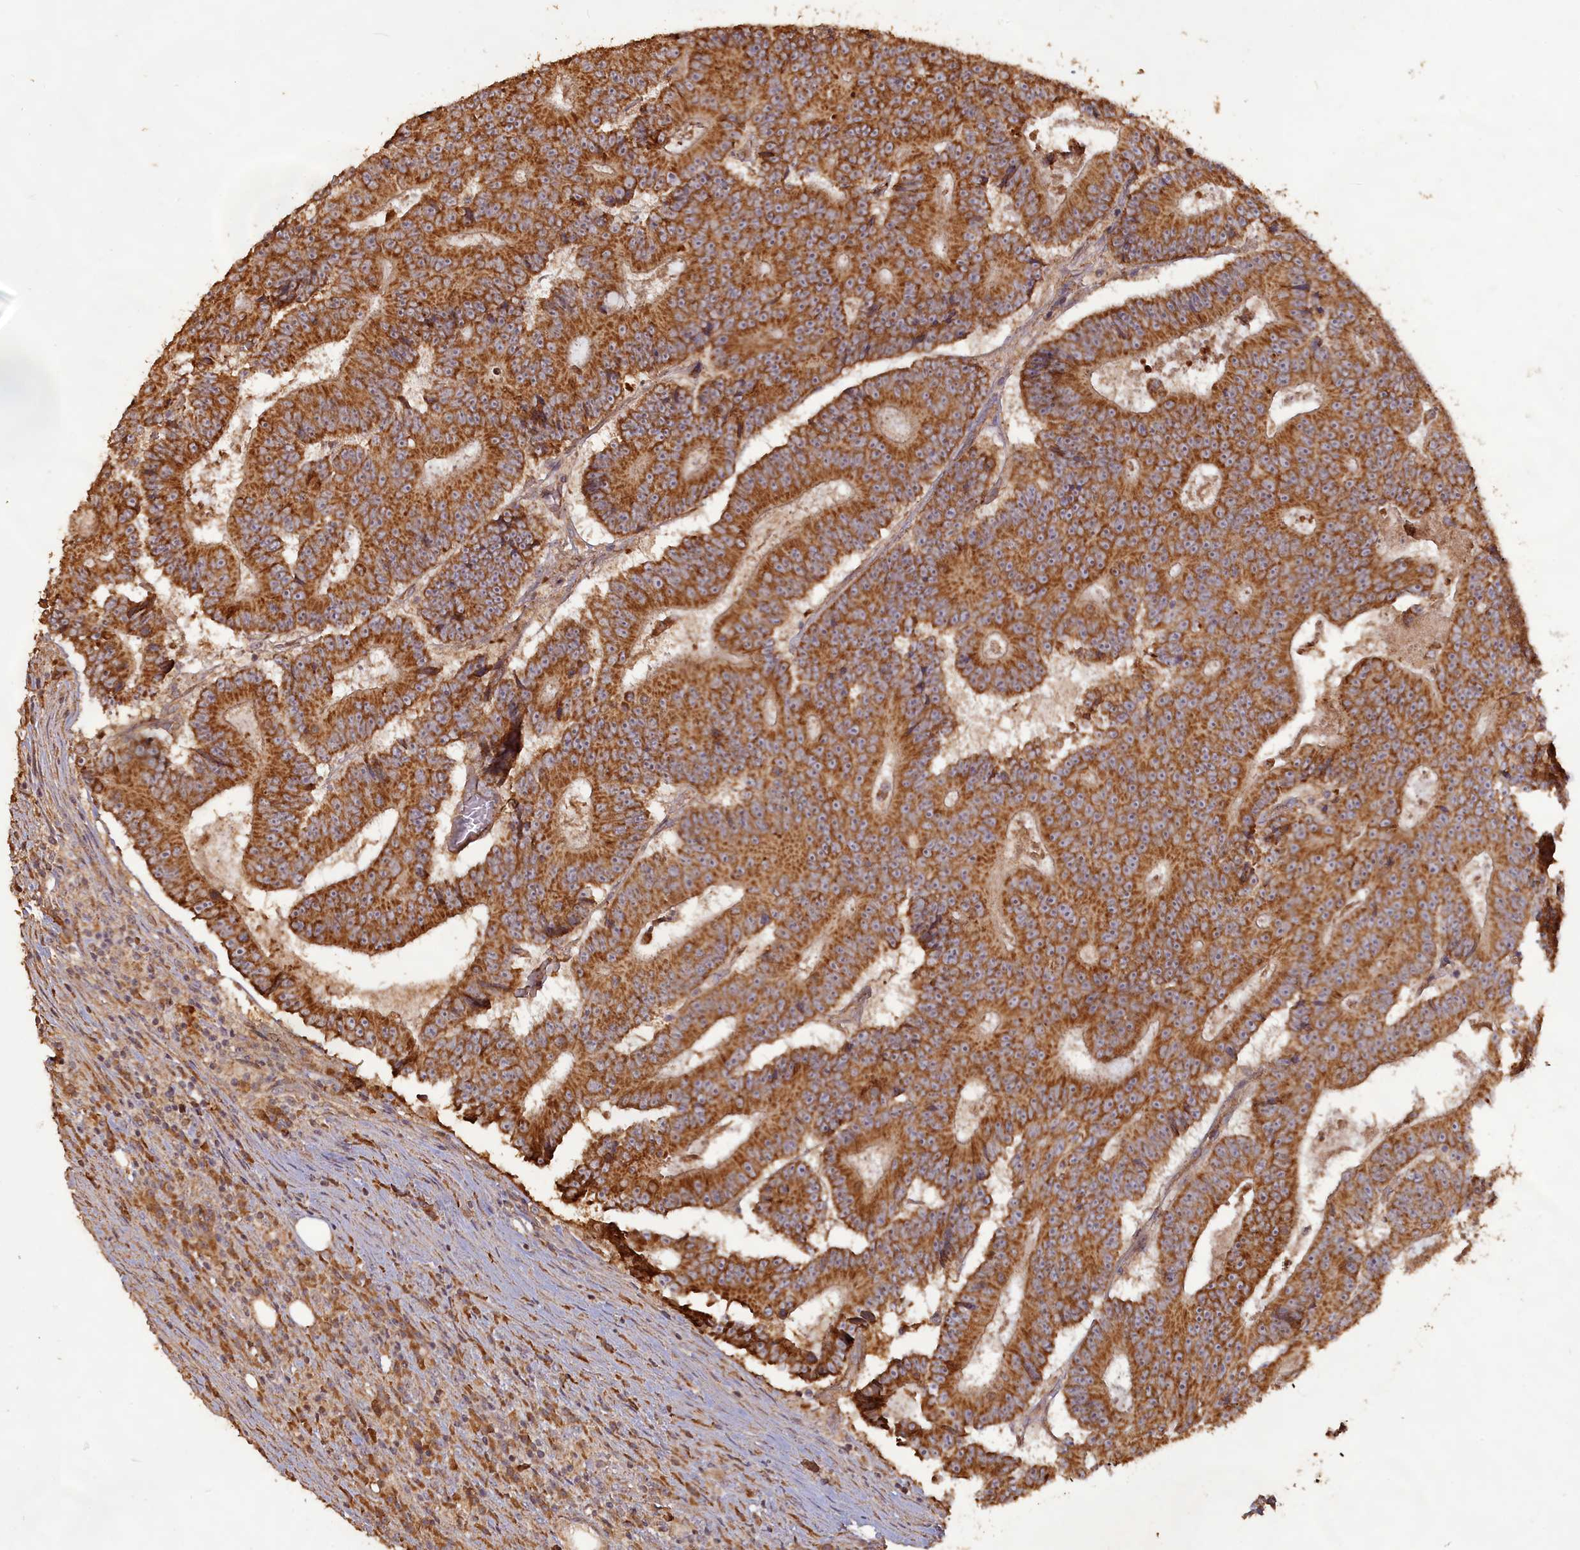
{"staining": {"intensity": "strong", "quantity": ">75%", "location": "cytoplasmic/membranous"}, "tissue": "colorectal cancer", "cell_type": "Tumor cells", "image_type": "cancer", "snomed": [{"axis": "morphology", "description": "Adenocarcinoma, NOS"}, {"axis": "topography", "description": "Colon"}], "caption": "Immunohistochemical staining of human colorectal cancer exhibits strong cytoplasmic/membranous protein staining in about >75% of tumor cells.", "gene": "LAYN", "patient": {"sex": "male", "age": 83}}